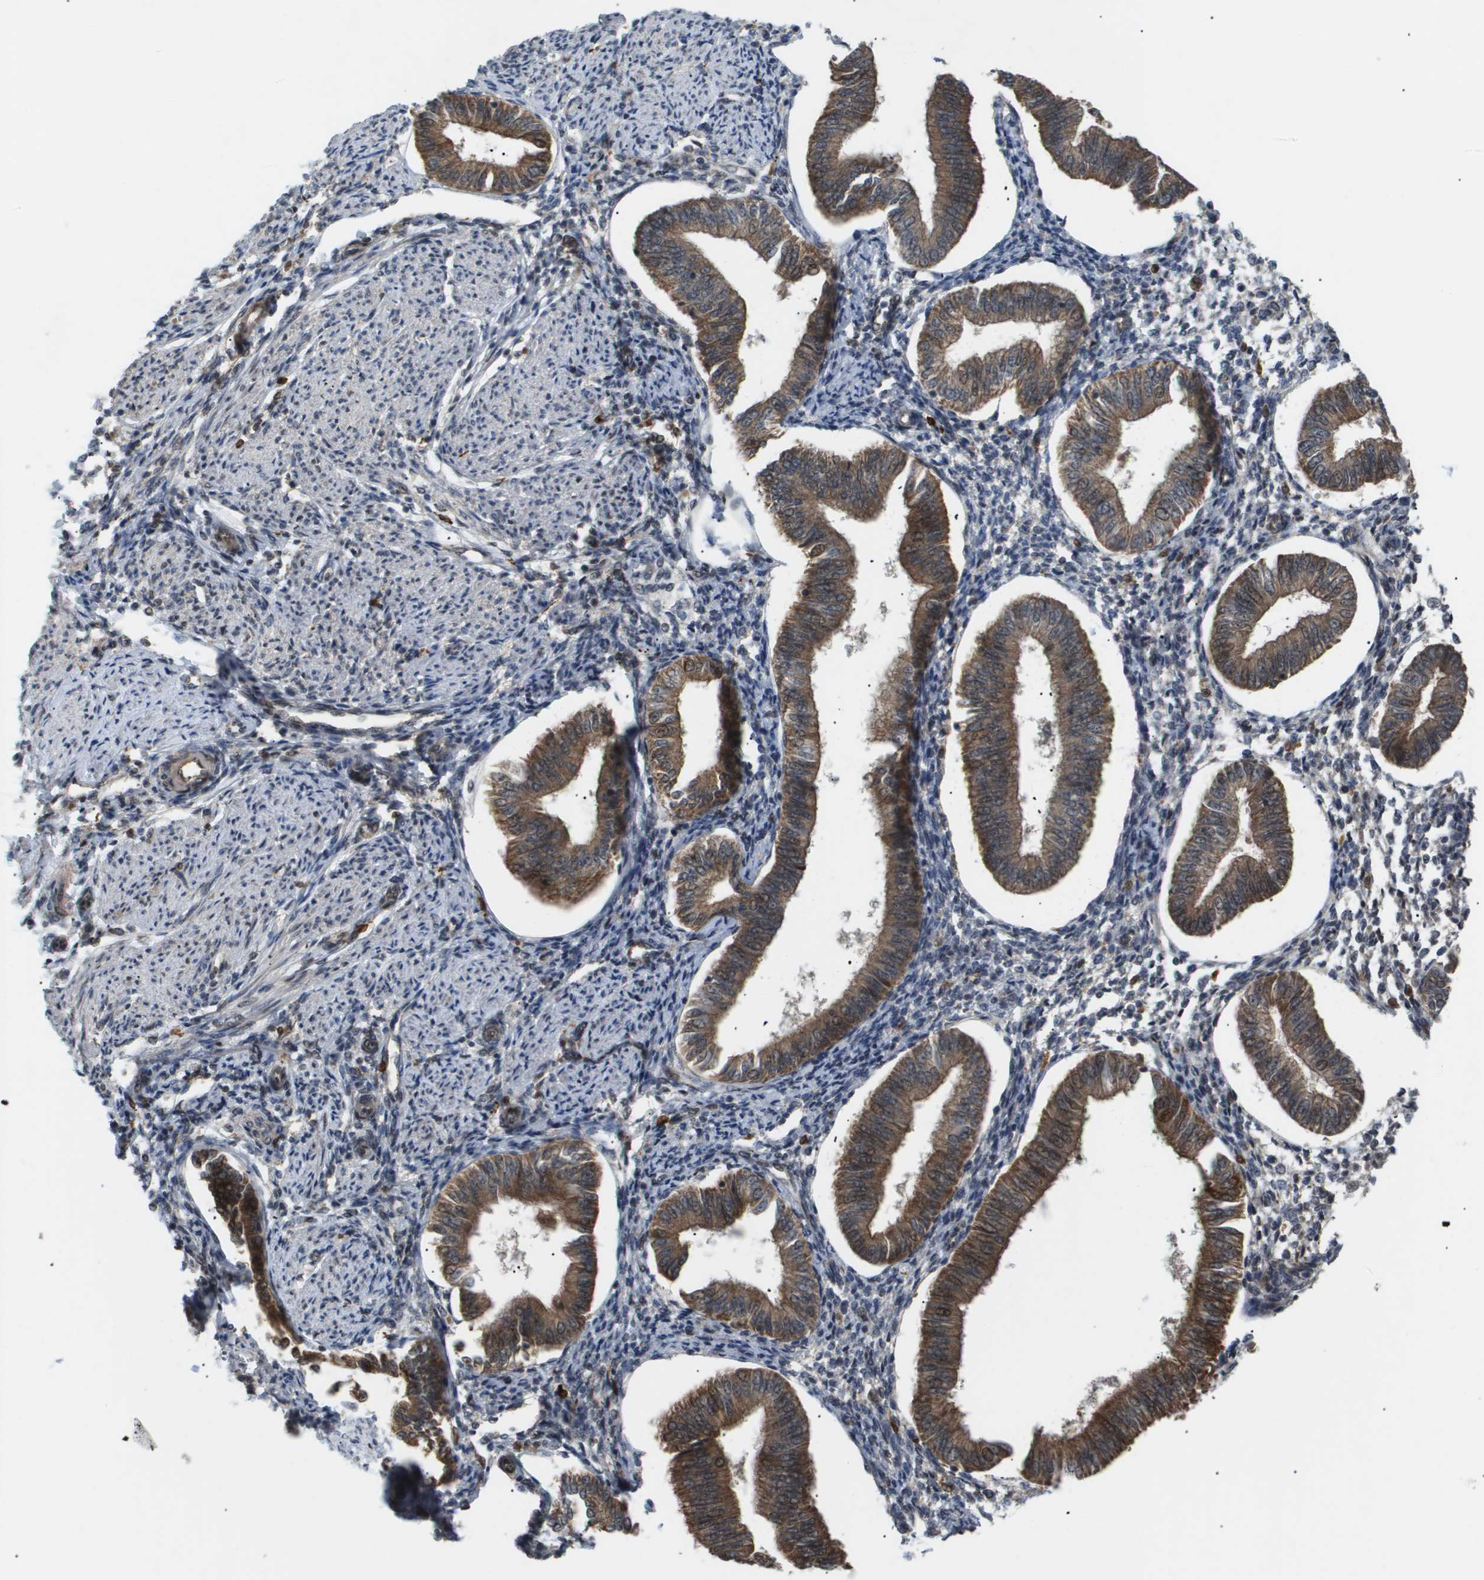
{"staining": {"intensity": "negative", "quantity": "none", "location": "none"}, "tissue": "endometrium", "cell_type": "Cells in endometrial stroma", "image_type": "normal", "snomed": [{"axis": "morphology", "description": "Normal tissue, NOS"}, {"axis": "topography", "description": "Endometrium"}], "caption": "There is no significant expression in cells in endometrial stroma of endometrium. The staining is performed using DAB (3,3'-diaminobenzidine) brown chromogen with nuclei counter-stained in using hematoxylin.", "gene": "PDGFB", "patient": {"sex": "female", "age": 50}}